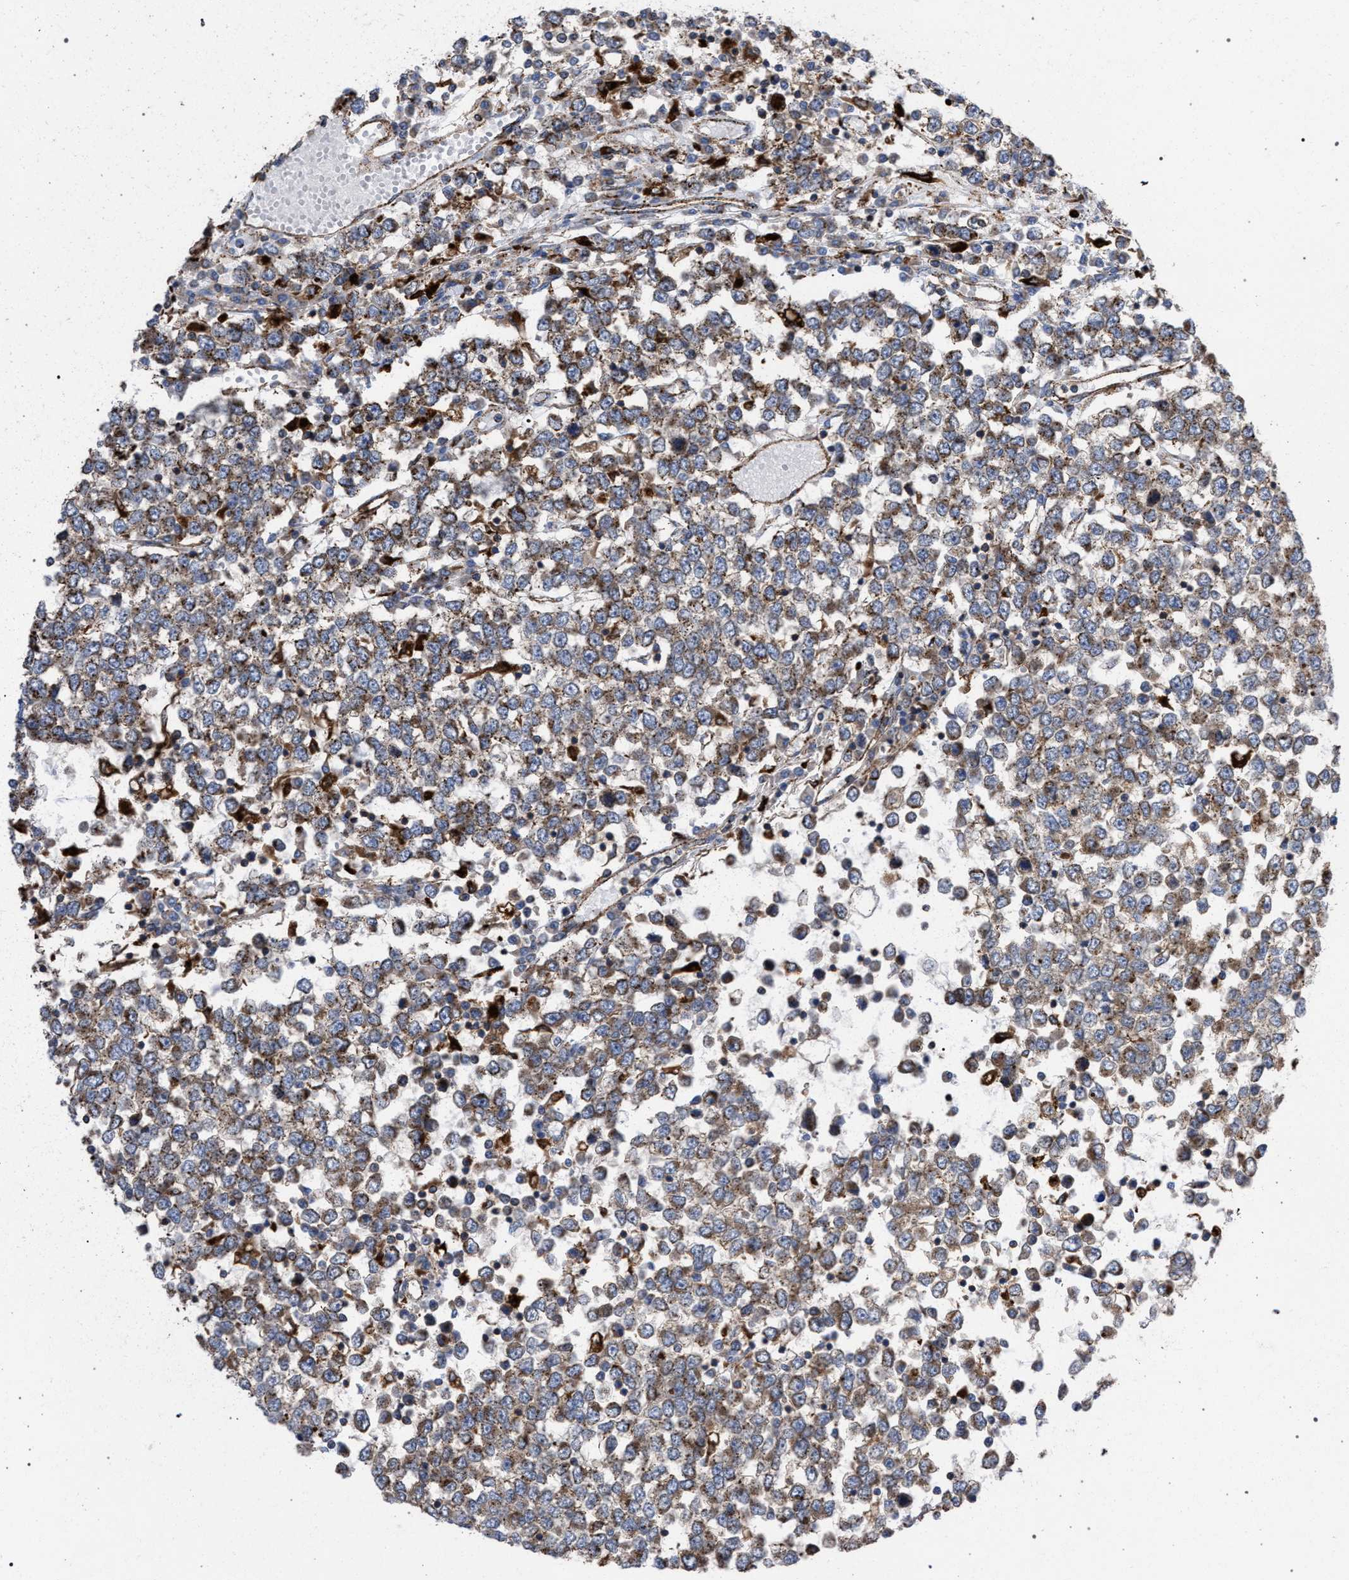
{"staining": {"intensity": "moderate", "quantity": ">75%", "location": "cytoplasmic/membranous"}, "tissue": "testis cancer", "cell_type": "Tumor cells", "image_type": "cancer", "snomed": [{"axis": "morphology", "description": "Seminoma, NOS"}, {"axis": "topography", "description": "Testis"}], "caption": "Moderate cytoplasmic/membranous protein expression is seen in approximately >75% of tumor cells in seminoma (testis).", "gene": "PPT1", "patient": {"sex": "male", "age": 65}}